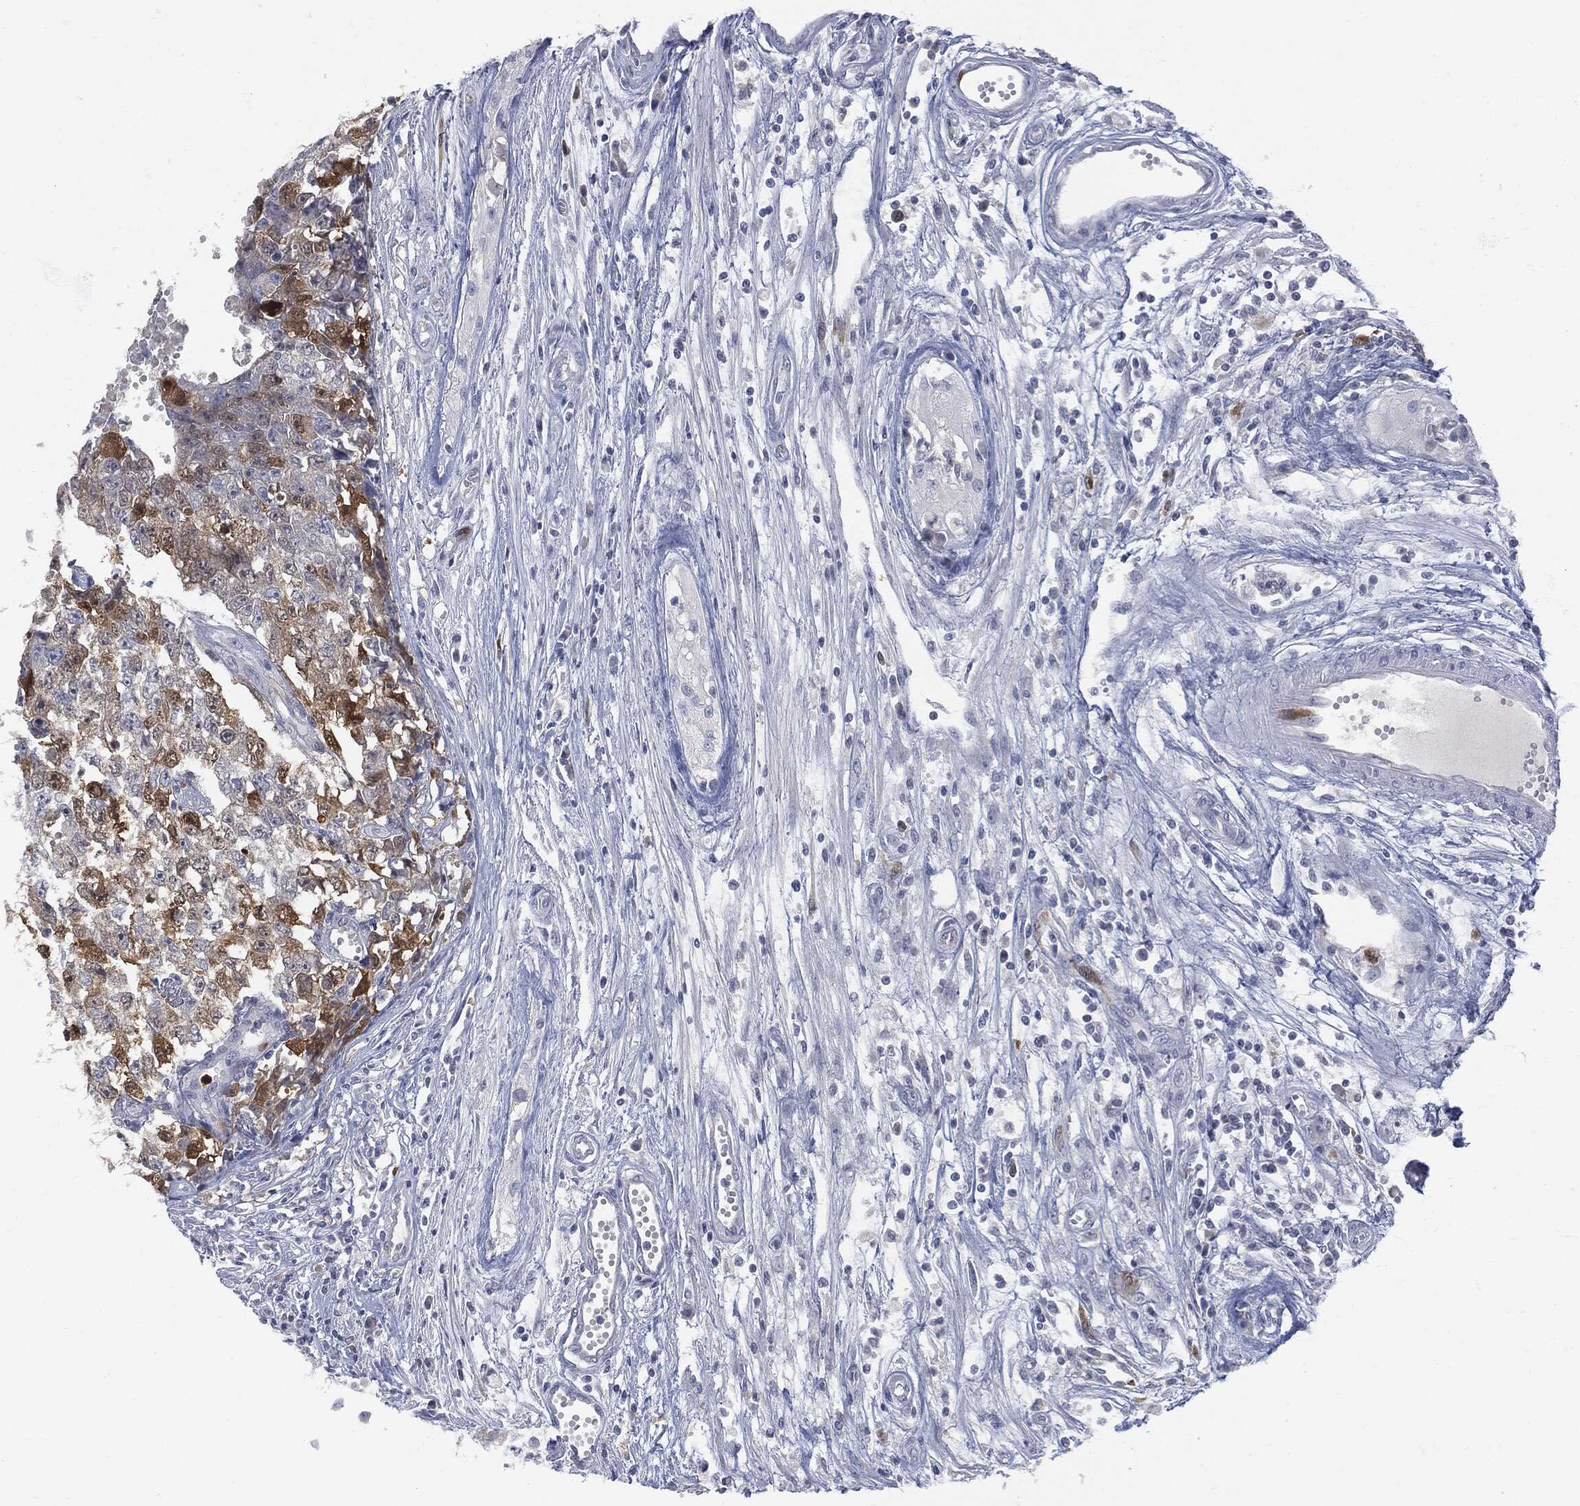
{"staining": {"intensity": "moderate", "quantity": "<25%", "location": "cytoplasmic/membranous"}, "tissue": "testis cancer", "cell_type": "Tumor cells", "image_type": "cancer", "snomed": [{"axis": "morphology", "description": "Seminoma, NOS"}, {"axis": "morphology", "description": "Carcinoma, Embryonal, NOS"}, {"axis": "topography", "description": "Testis"}], "caption": "This micrograph reveals testis embryonal carcinoma stained with immunohistochemistry to label a protein in brown. The cytoplasmic/membranous of tumor cells show moderate positivity for the protein. Nuclei are counter-stained blue.", "gene": "UBE2C", "patient": {"sex": "male", "age": 22}}